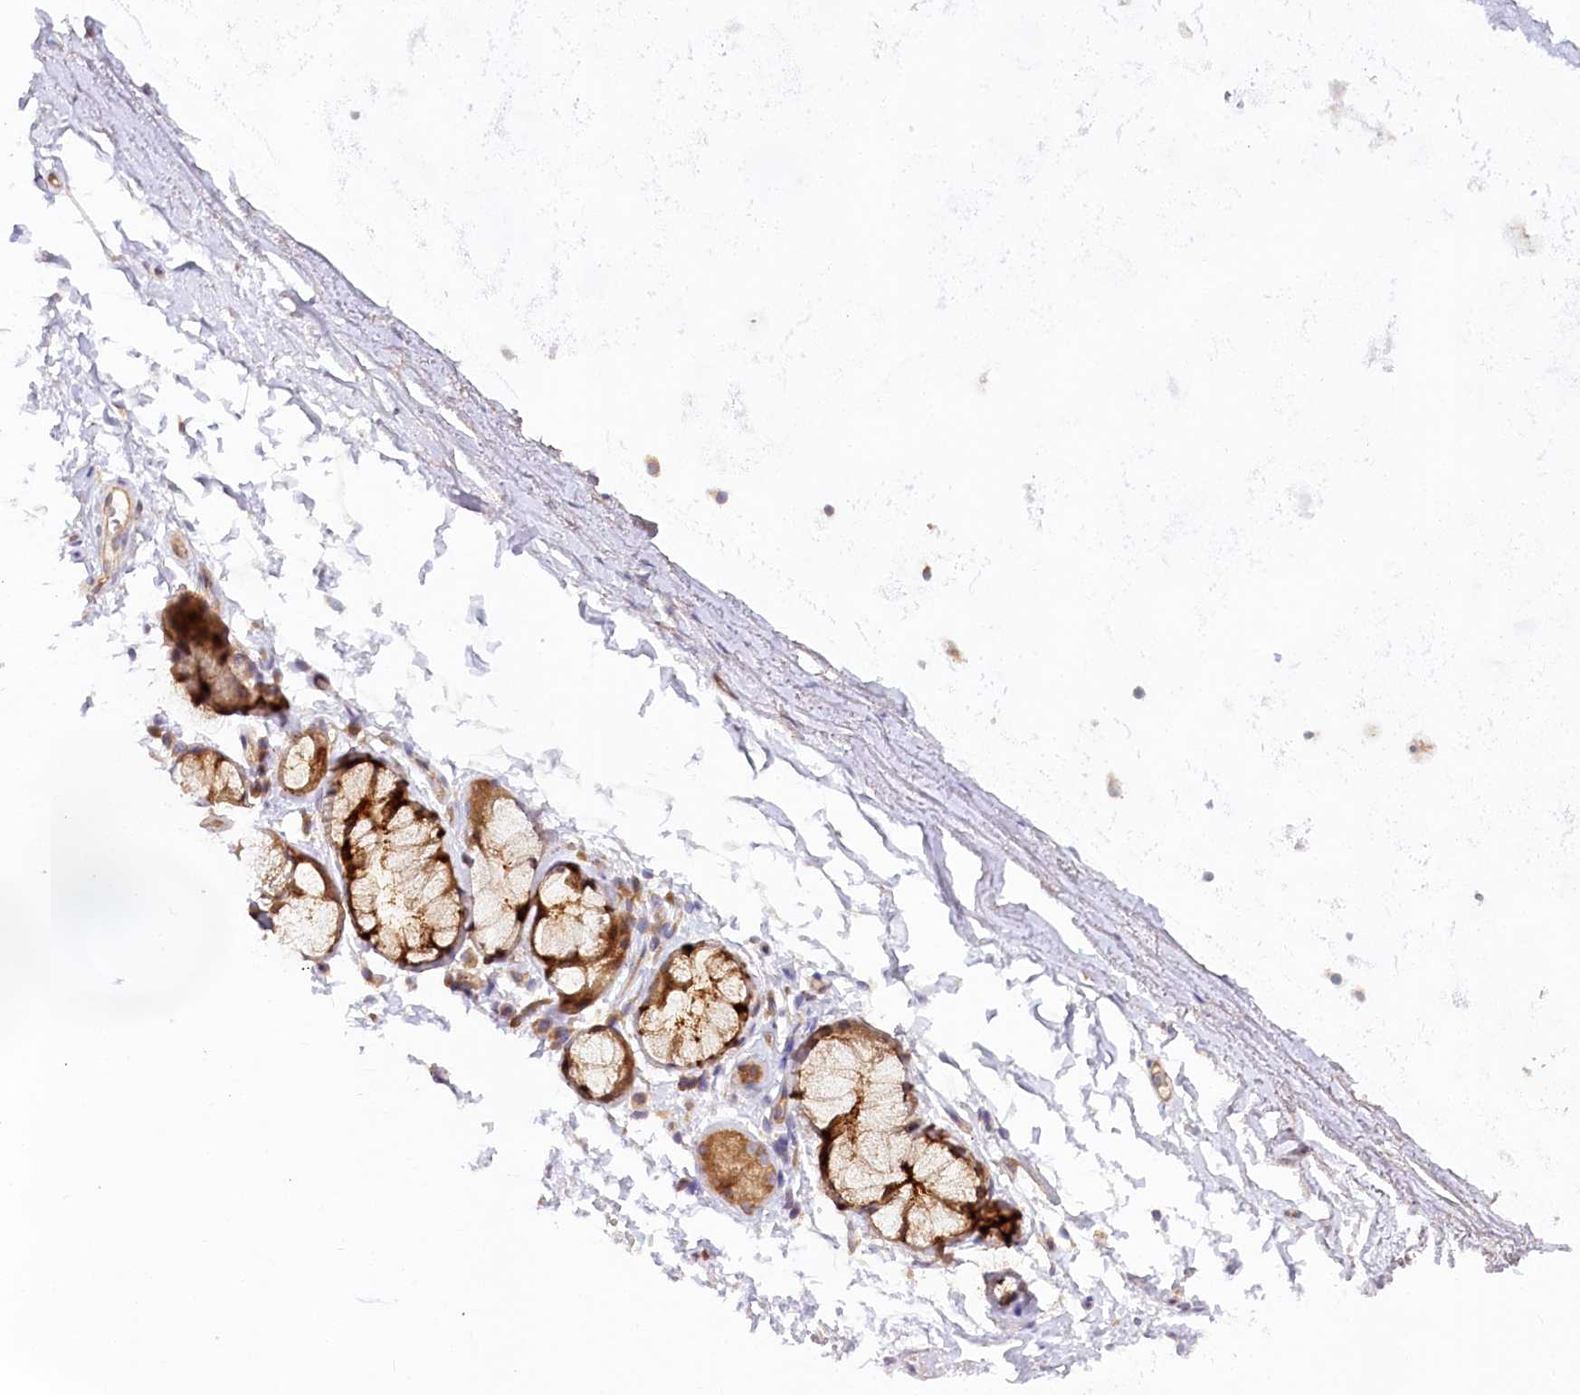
{"staining": {"intensity": "negative", "quantity": "none", "location": "none"}, "tissue": "adipose tissue", "cell_type": "Adipocytes", "image_type": "normal", "snomed": [{"axis": "morphology", "description": "Normal tissue, NOS"}, {"axis": "topography", "description": "Cartilage tissue"}, {"axis": "topography", "description": "Bronchus"}], "caption": "Photomicrograph shows no significant protein expression in adipocytes of normal adipose tissue.", "gene": "PAIP2", "patient": {"sex": "female", "age": 73}}